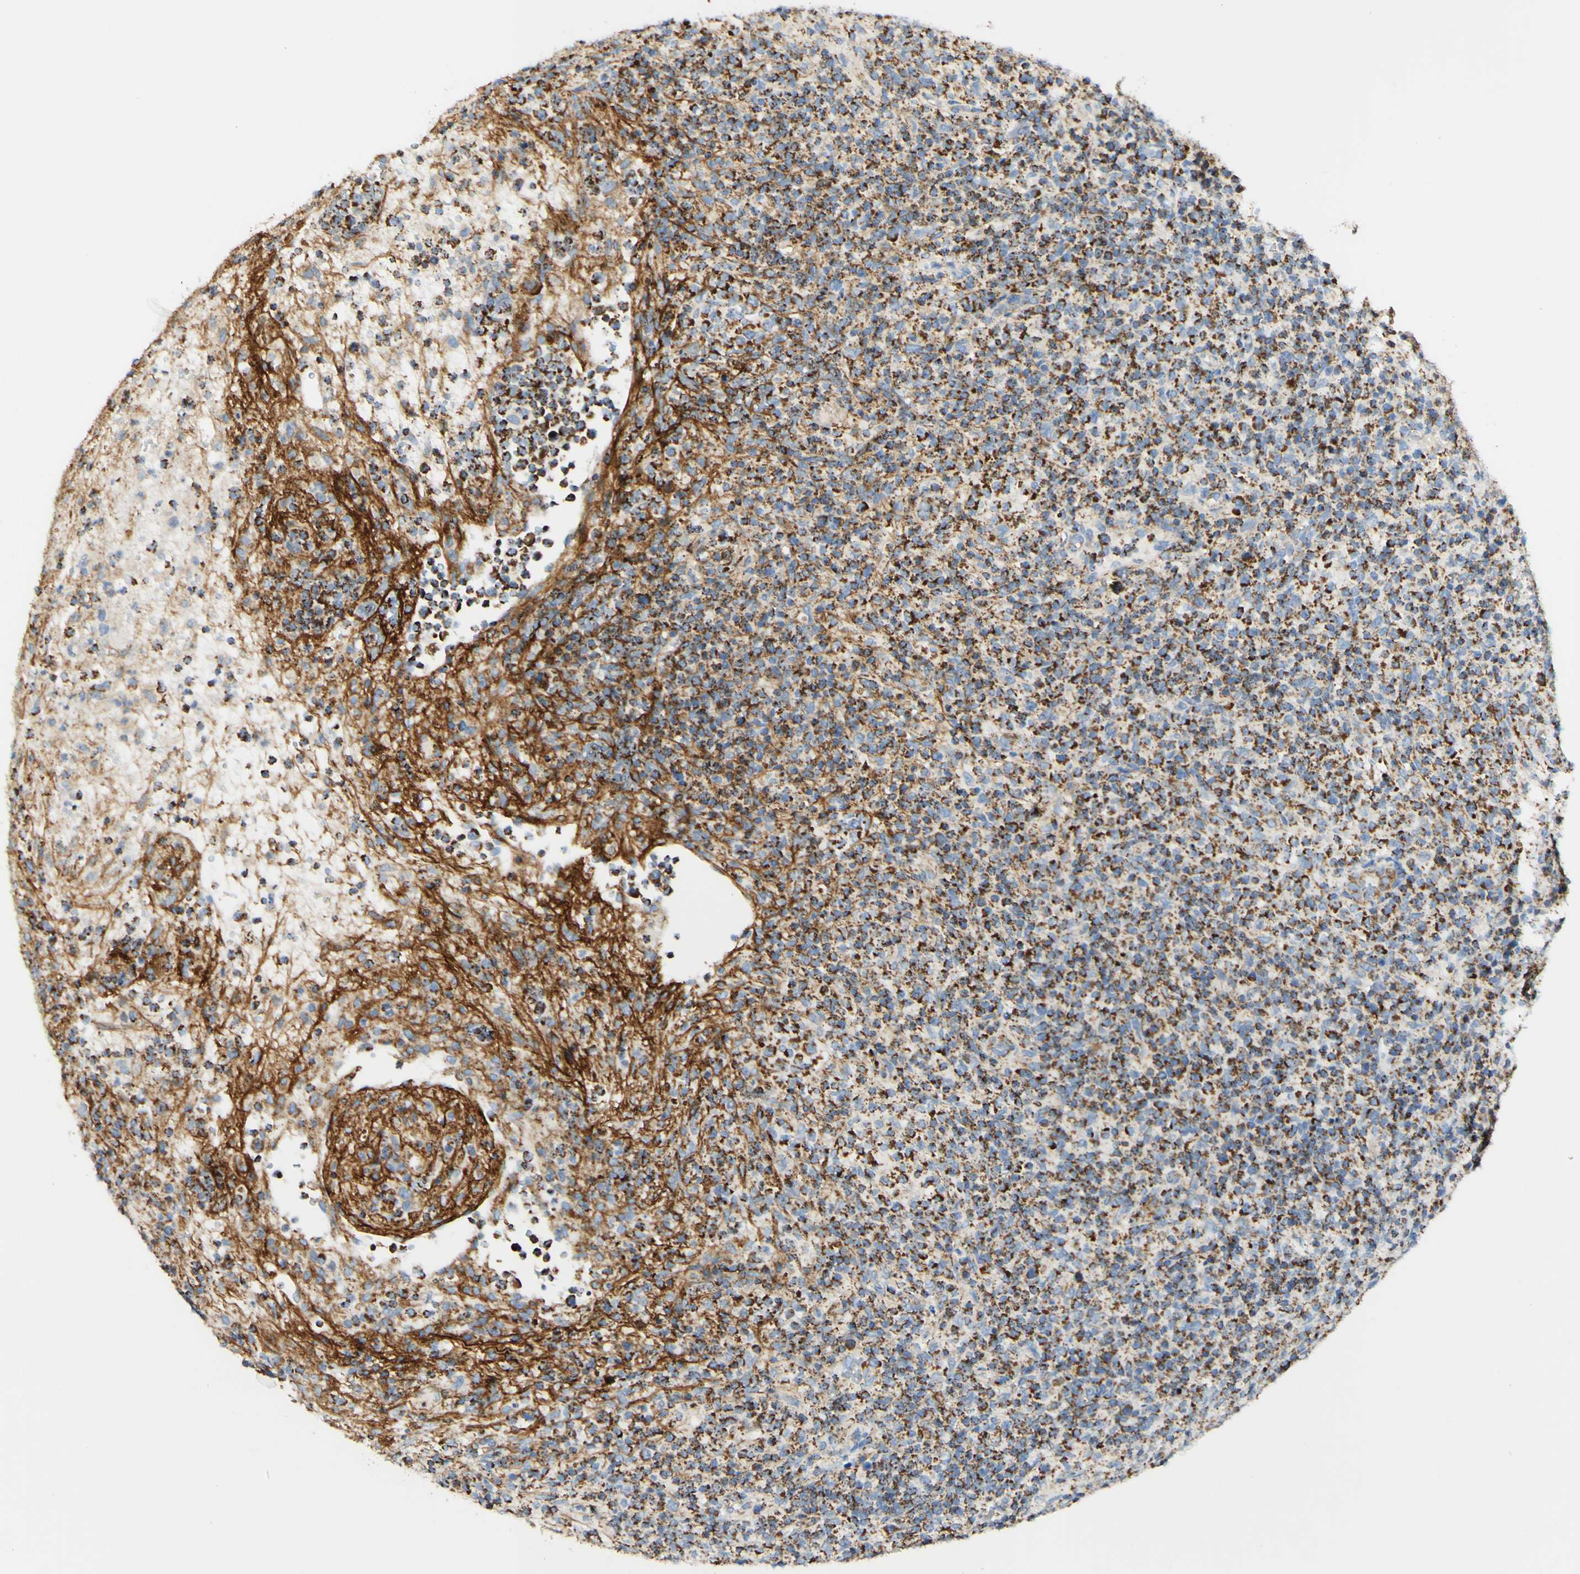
{"staining": {"intensity": "strong", "quantity": ">75%", "location": "cytoplasmic/membranous"}, "tissue": "lymphoma", "cell_type": "Tumor cells", "image_type": "cancer", "snomed": [{"axis": "morphology", "description": "Malignant lymphoma, non-Hodgkin's type, High grade"}, {"axis": "topography", "description": "Lymph node"}], "caption": "Protein positivity by immunohistochemistry (IHC) exhibits strong cytoplasmic/membranous expression in about >75% of tumor cells in lymphoma. (DAB (3,3'-diaminobenzidine) = brown stain, brightfield microscopy at high magnification).", "gene": "OXCT1", "patient": {"sex": "female", "age": 76}}